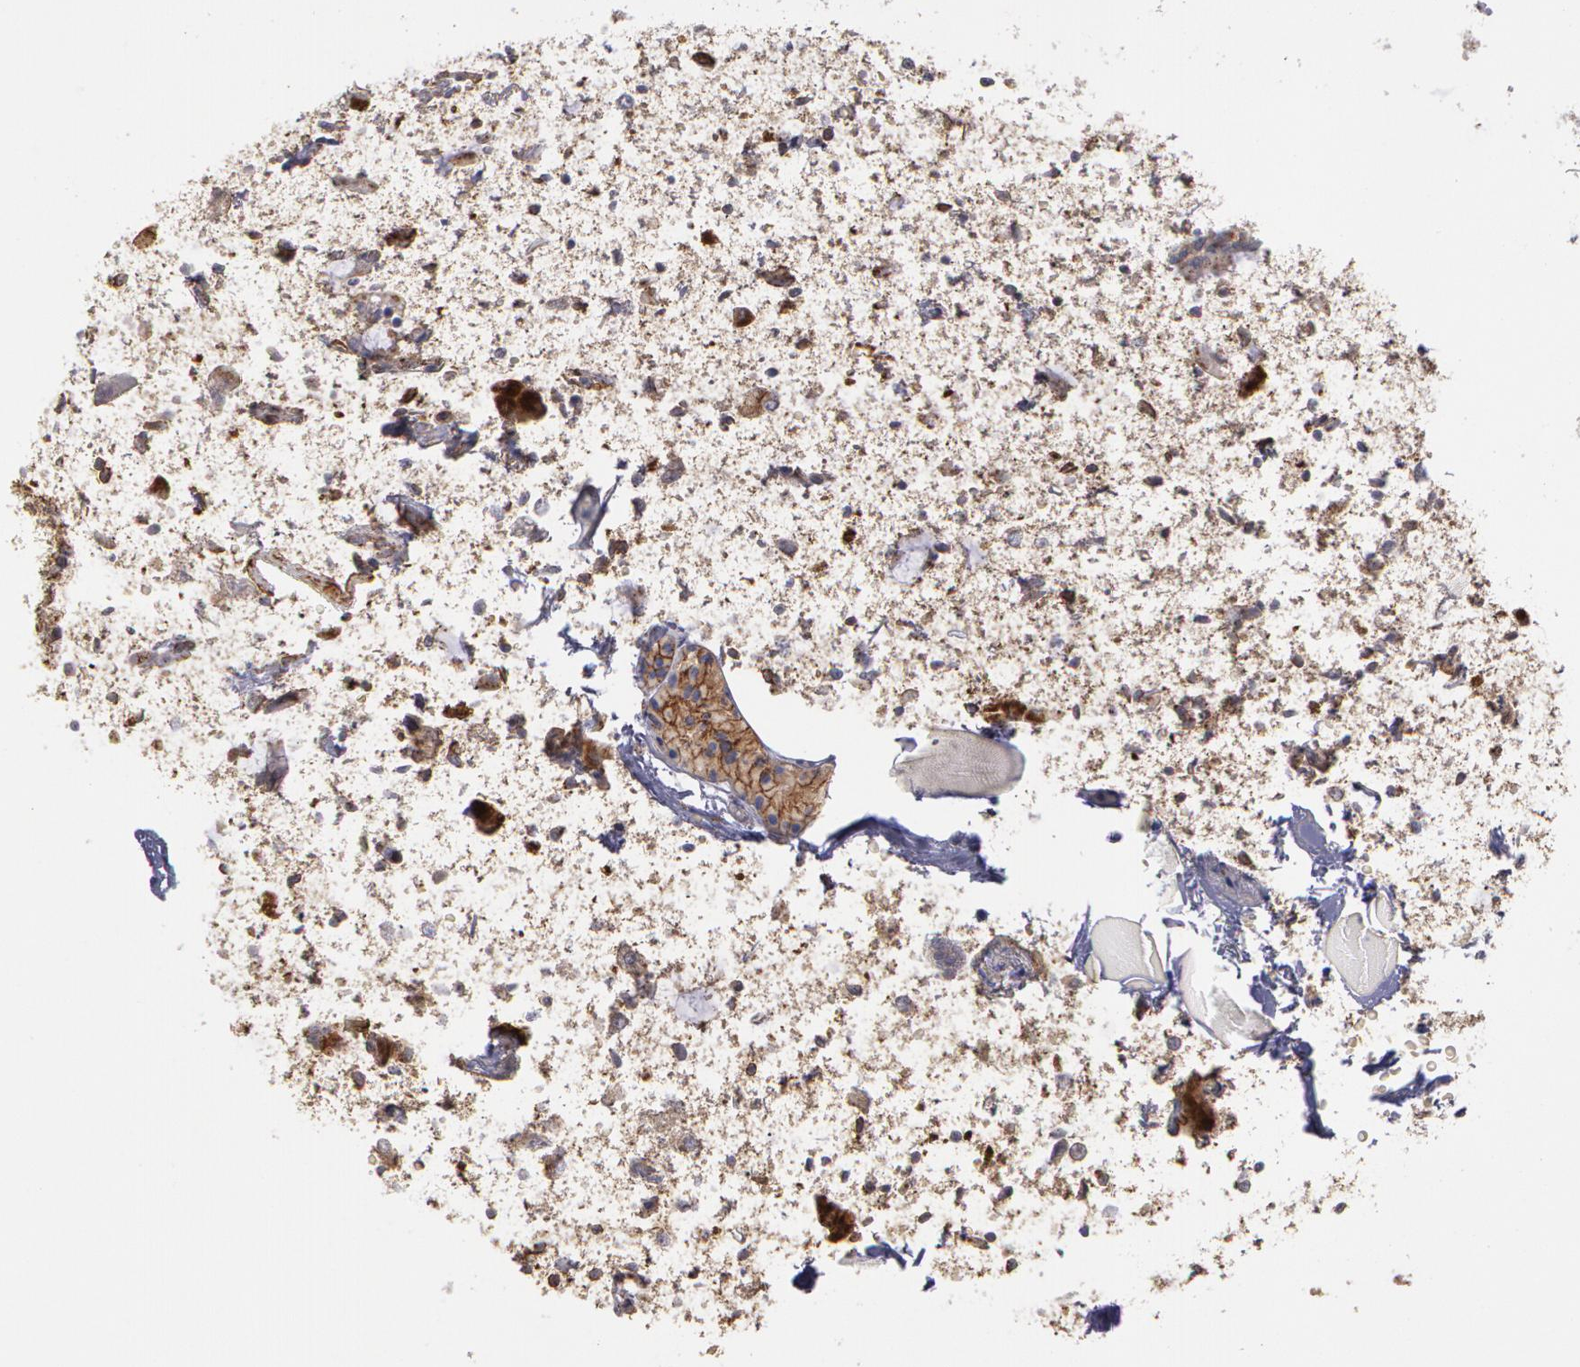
{"staining": {"intensity": "moderate", "quantity": ">75%", "location": "cytoplasmic/membranous"}, "tissue": "parathyroid gland", "cell_type": "Glandular cells", "image_type": "normal", "snomed": [{"axis": "morphology", "description": "Normal tissue, NOS"}, {"axis": "topography", "description": "Parathyroid gland"}], "caption": "Approximately >75% of glandular cells in benign parathyroid gland show moderate cytoplasmic/membranous protein expression as visualized by brown immunohistochemical staining.", "gene": "FLOT2", "patient": {"sex": "female", "age": 58}}